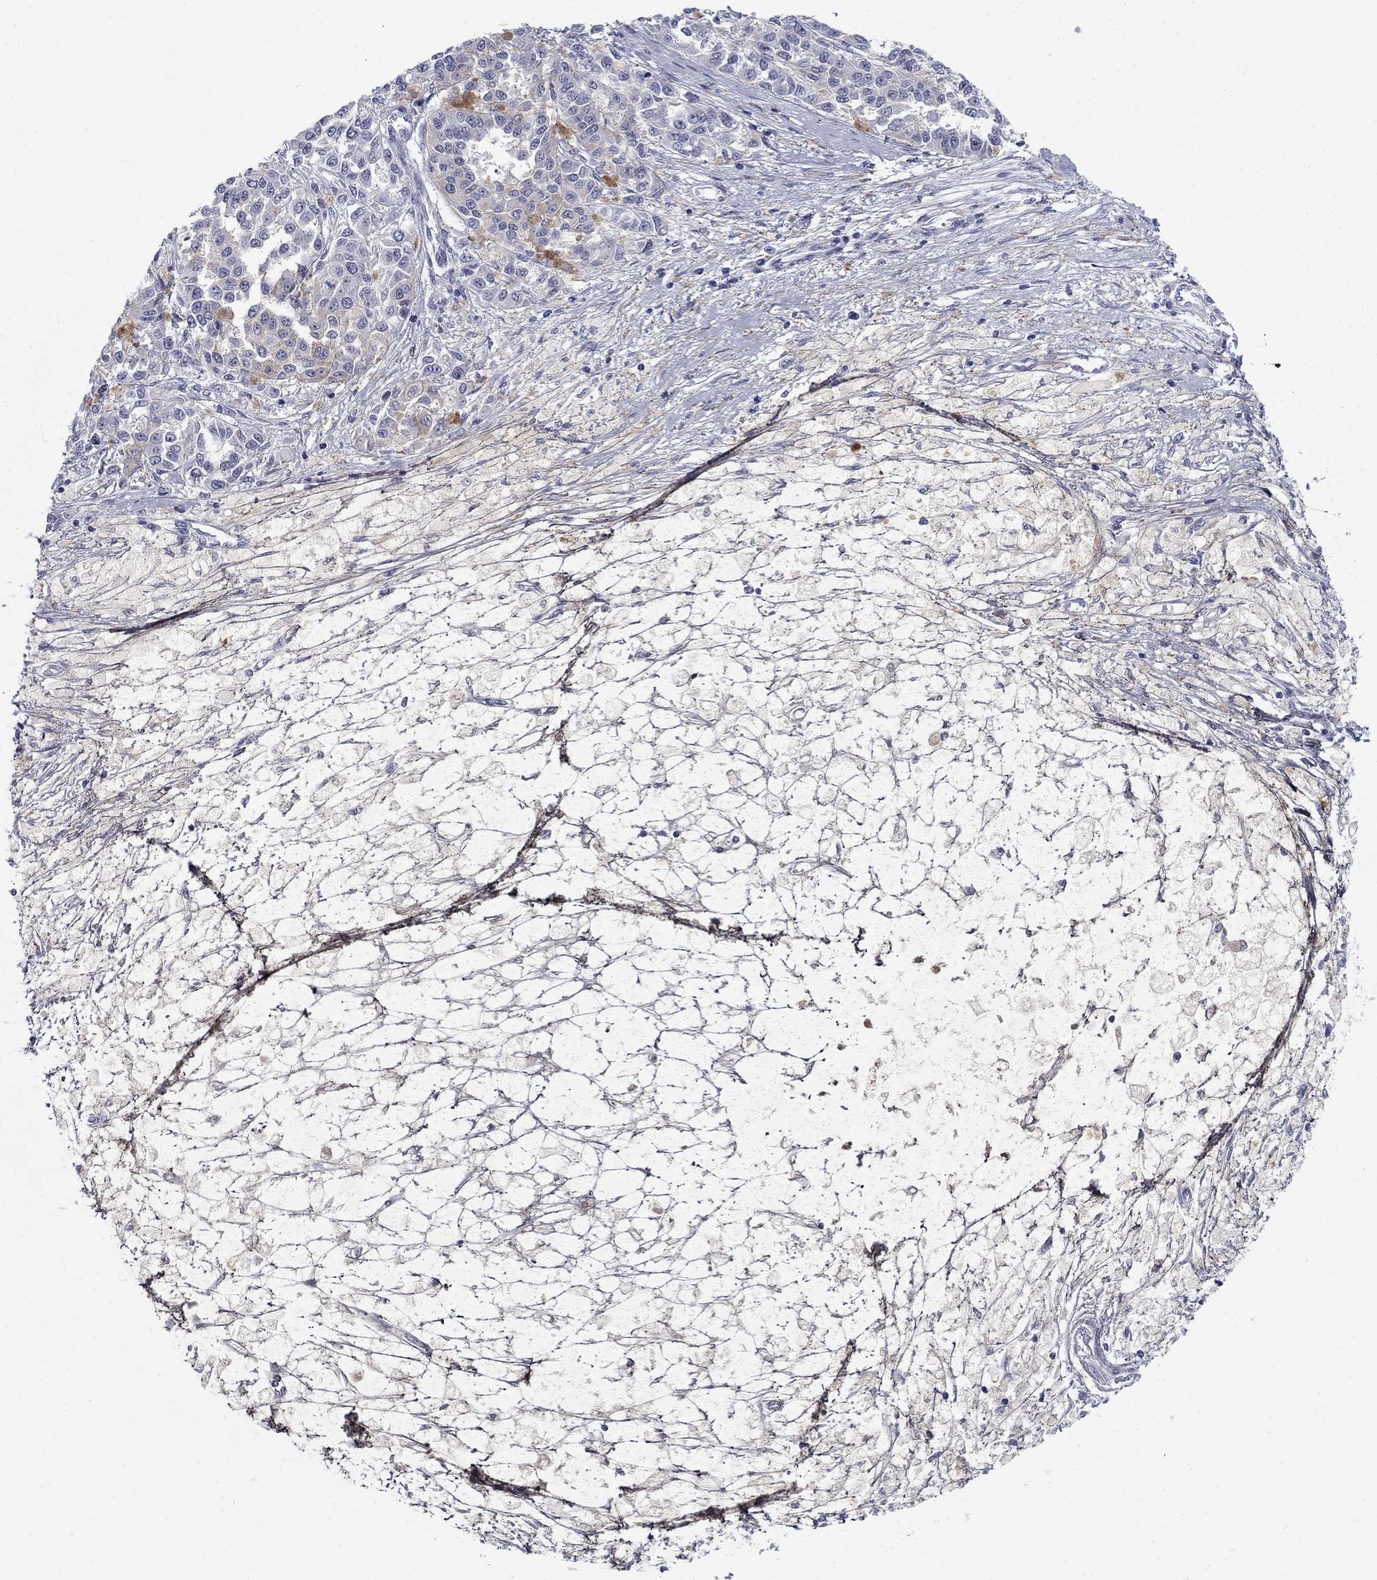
{"staining": {"intensity": "weak", "quantity": "<25%", "location": "cytoplasmic/membranous"}, "tissue": "melanoma", "cell_type": "Tumor cells", "image_type": "cancer", "snomed": [{"axis": "morphology", "description": "Malignant melanoma, NOS"}, {"axis": "topography", "description": "Skin"}], "caption": "There is no significant expression in tumor cells of melanoma. The staining was performed using DAB to visualize the protein expression in brown, while the nuclei were stained in blue with hematoxylin (Magnification: 20x).", "gene": "C4orf19", "patient": {"sex": "female", "age": 58}}